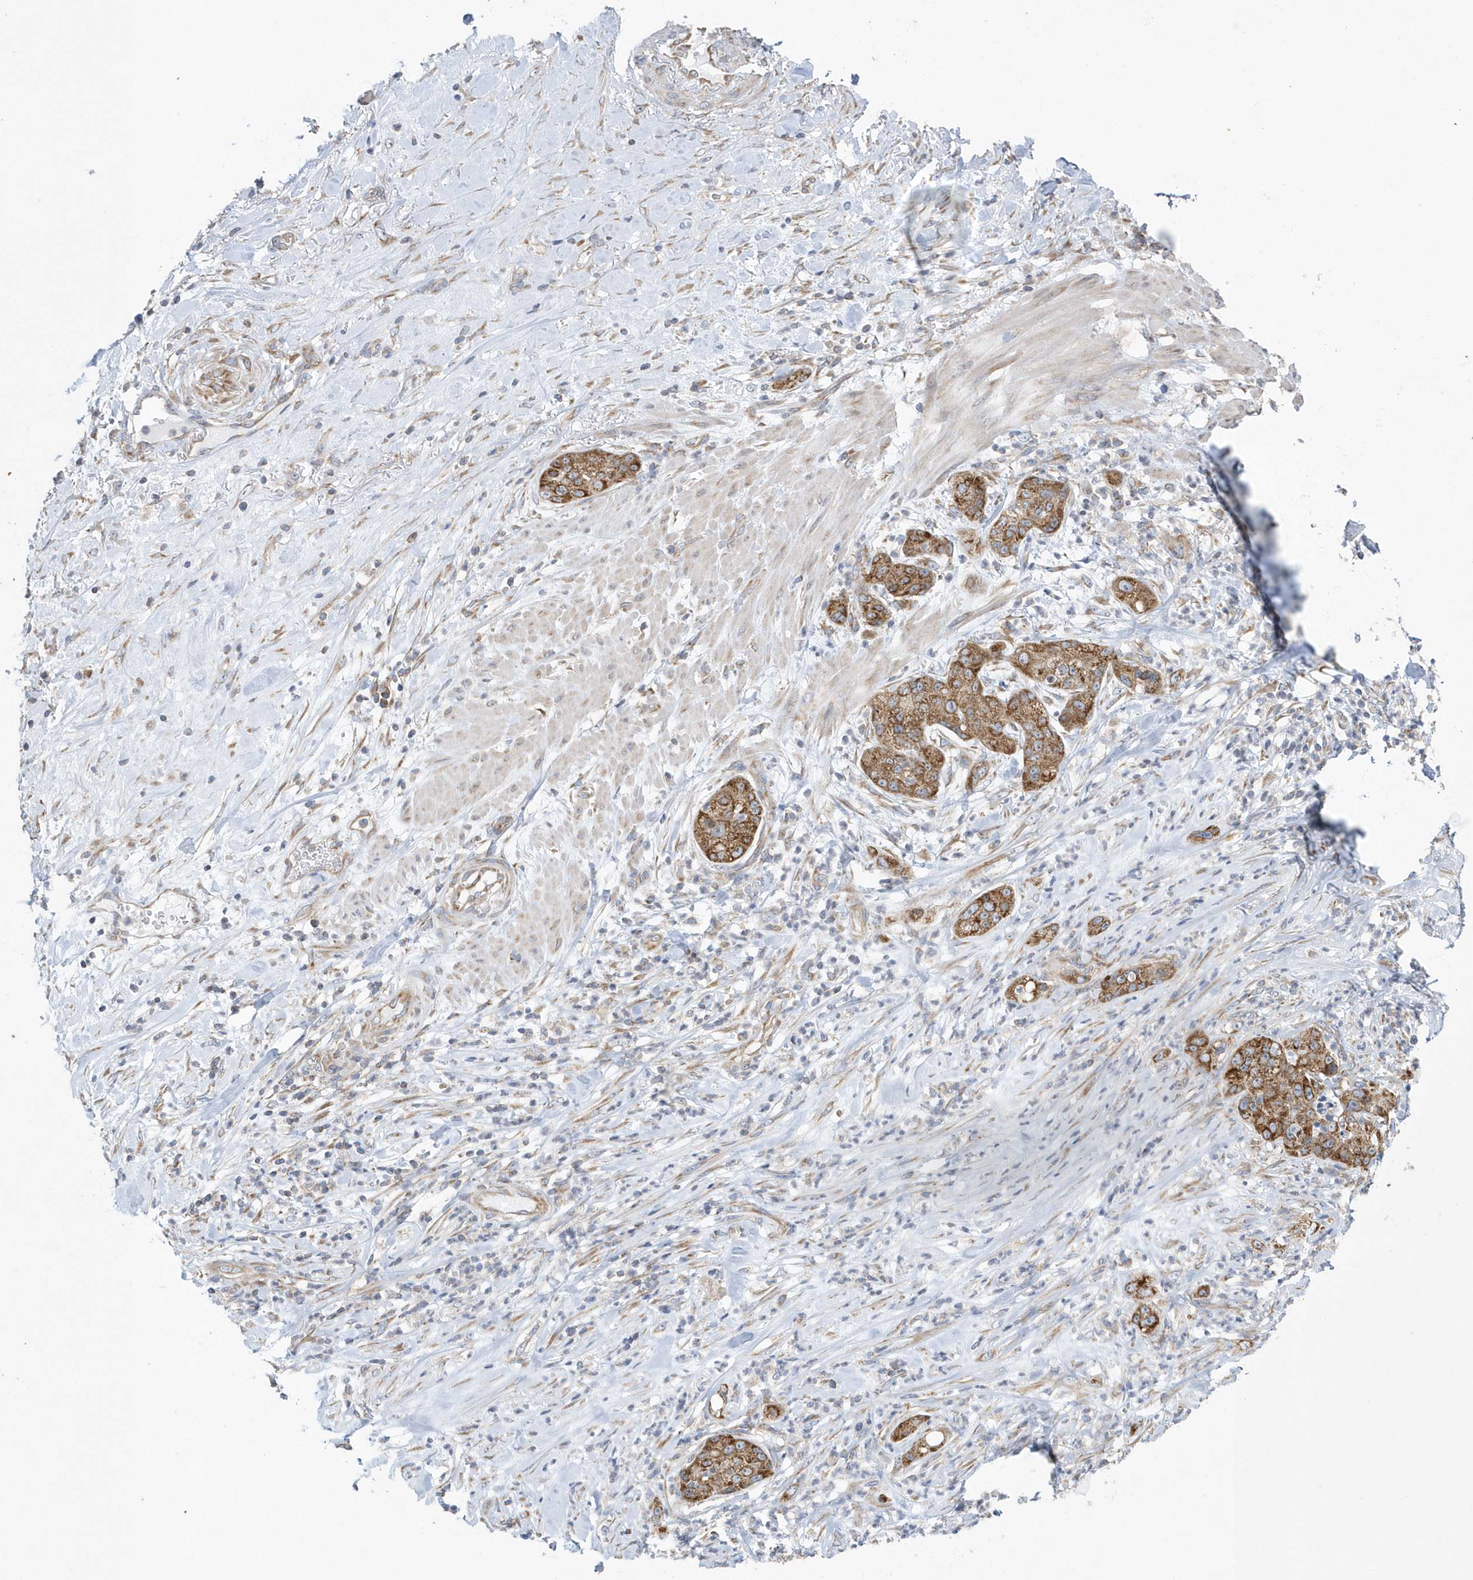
{"staining": {"intensity": "strong", "quantity": ">75%", "location": "cytoplasmic/membranous"}, "tissue": "pancreatic cancer", "cell_type": "Tumor cells", "image_type": "cancer", "snomed": [{"axis": "morphology", "description": "Adenocarcinoma, NOS"}, {"axis": "topography", "description": "Pancreas"}], "caption": "Pancreatic adenocarcinoma stained with IHC exhibits strong cytoplasmic/membranous positivity in about >75% of tumor cells.", "gene": "SPATA5", "patient": {"sex": "female", "age": 78}}